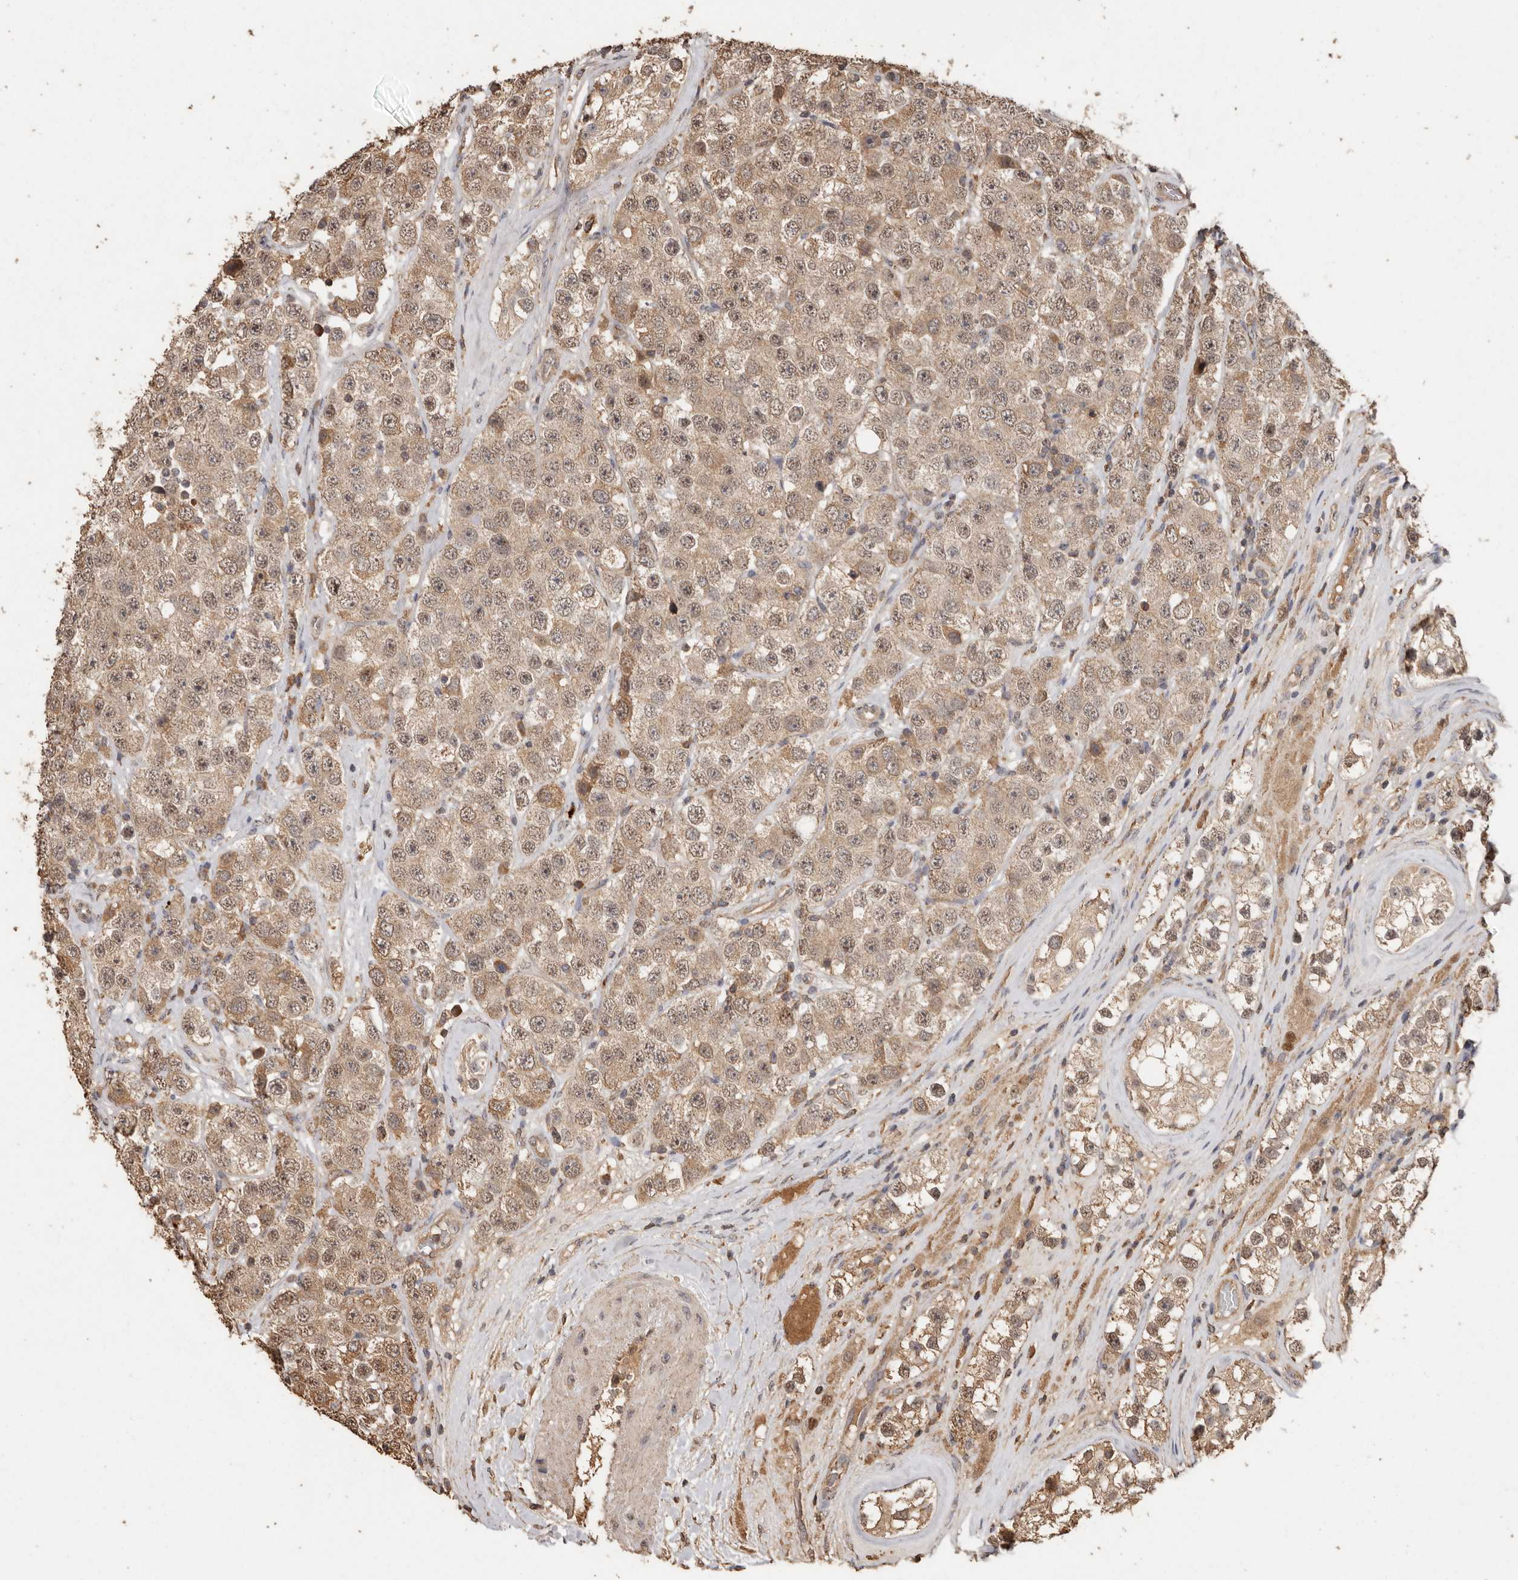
{"staining": {"intensity": "moderate", "quantity": ">75%", "location": "cytoplasmic/membranous,nuclear"}, "tissue": "testis cancer", "cell_type": "Tumor cells", "image_type": "cancer", "snomed": [{"axis": "morphology", "description": "Seminoma, NOS"}, {"axis": "topography", "description": "Testis"}], "caption": "Immunohistochemical staining of testis cancer (seminoma) exhibits medium levels of moderate cytoplasmic/membranous and nuclear staining in about >75% of tumor cells. Using DAB (3,3'-diaminobenzidine) (brown) and hematoxylin (blue) stains, captured at high magnification using brightfield microscopy.", "gene": "RWDD1", "patient": {"sex": "male", "age": 28}}